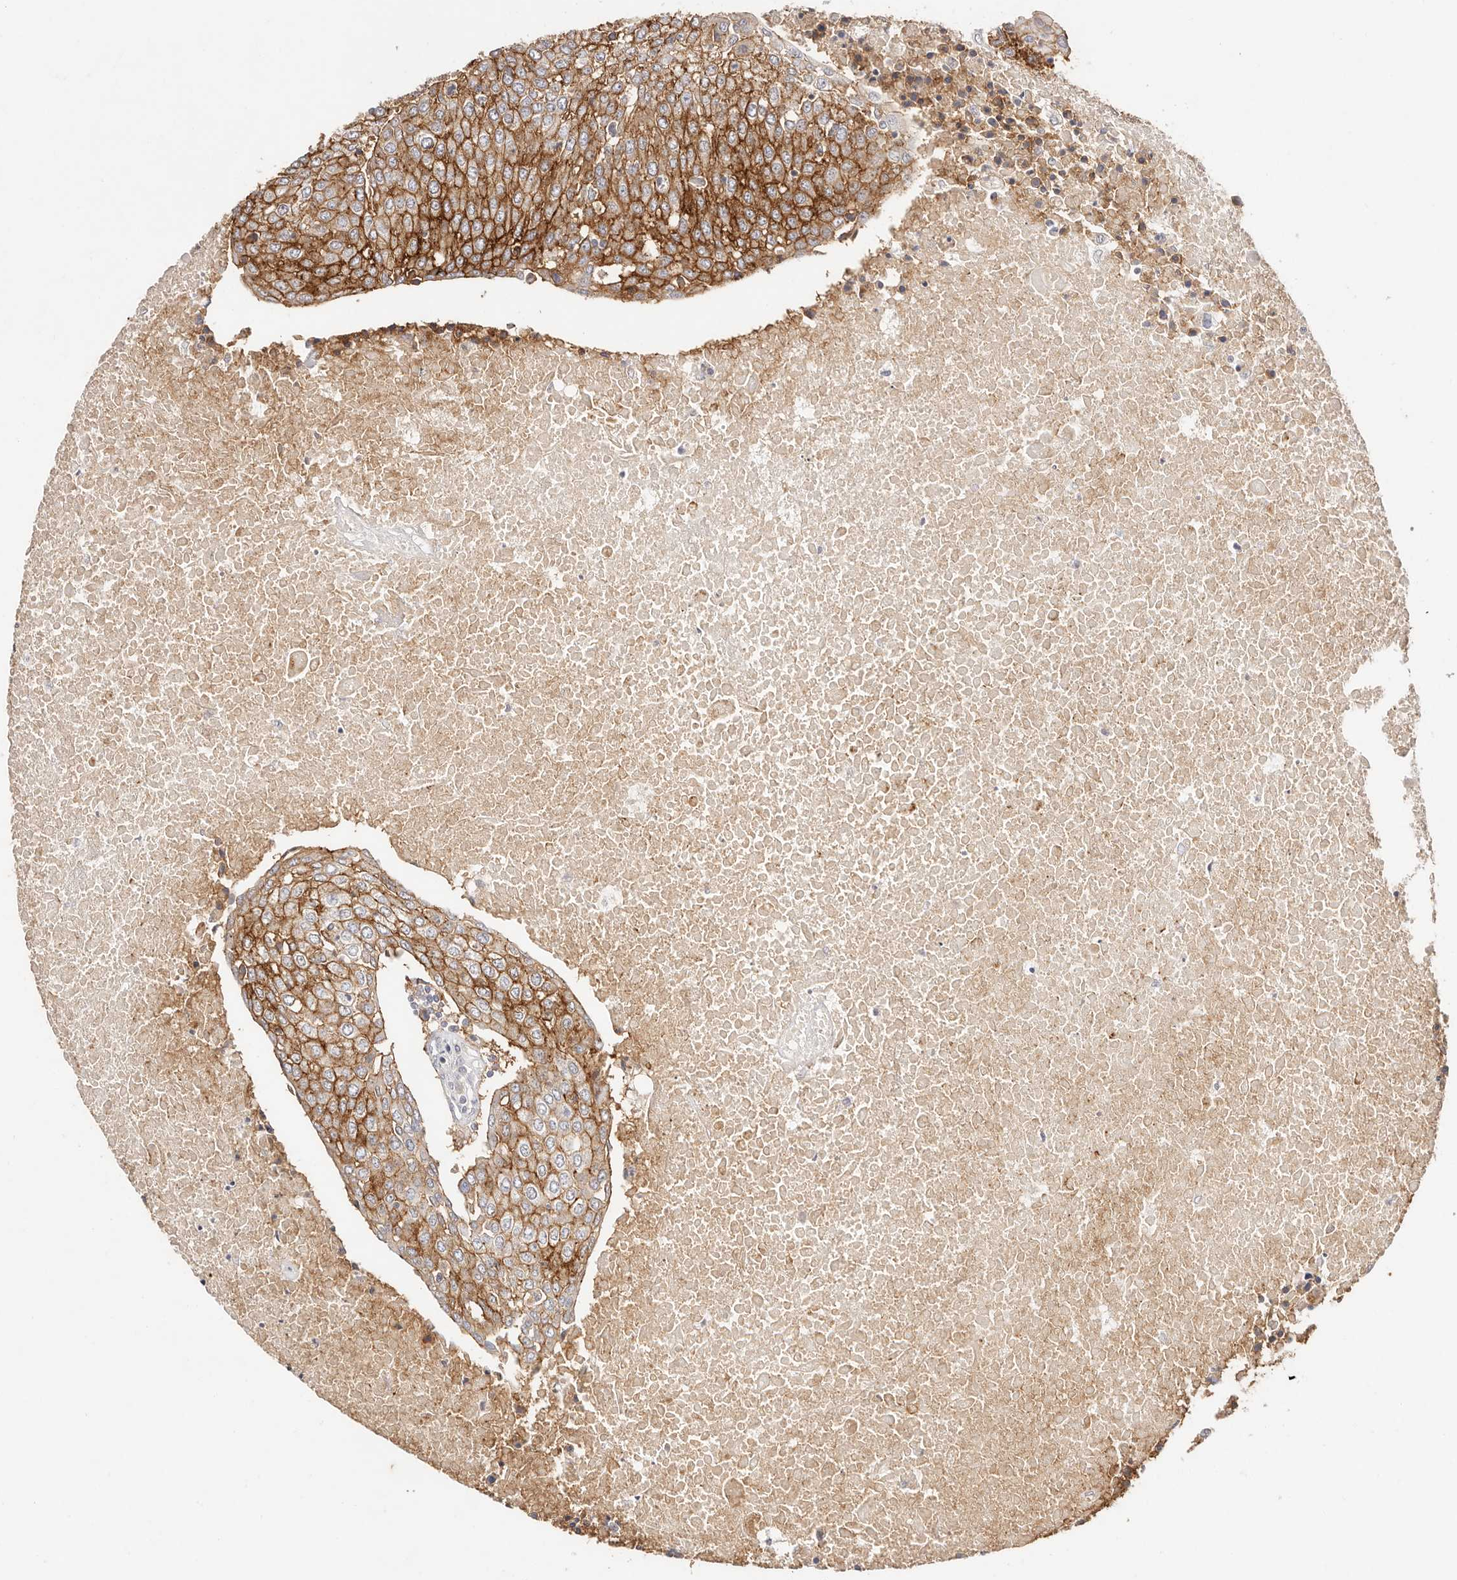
{"staining": {"intensity": "strong", "quantity": "25%-75%", "location": "cytoplasmic/membranous"}, "tissue": "urothelial cancer", "cell_type": "Tumor cells", "image_type": "cancer", "snomed": [{"axis": "morphology", "description": "Urothelial carcinoma, High grade"}, {"axis": "topography", "description": "Urinary bladder"}], "caption": "Protein expression by immunohistochemistry shows strong cytoplasmic/membranous expression in approximately 25%-75% of tumor cells in urothelial cancer.", "gene": "CXADR", "patient": {"sex": "female", "age": 85}}